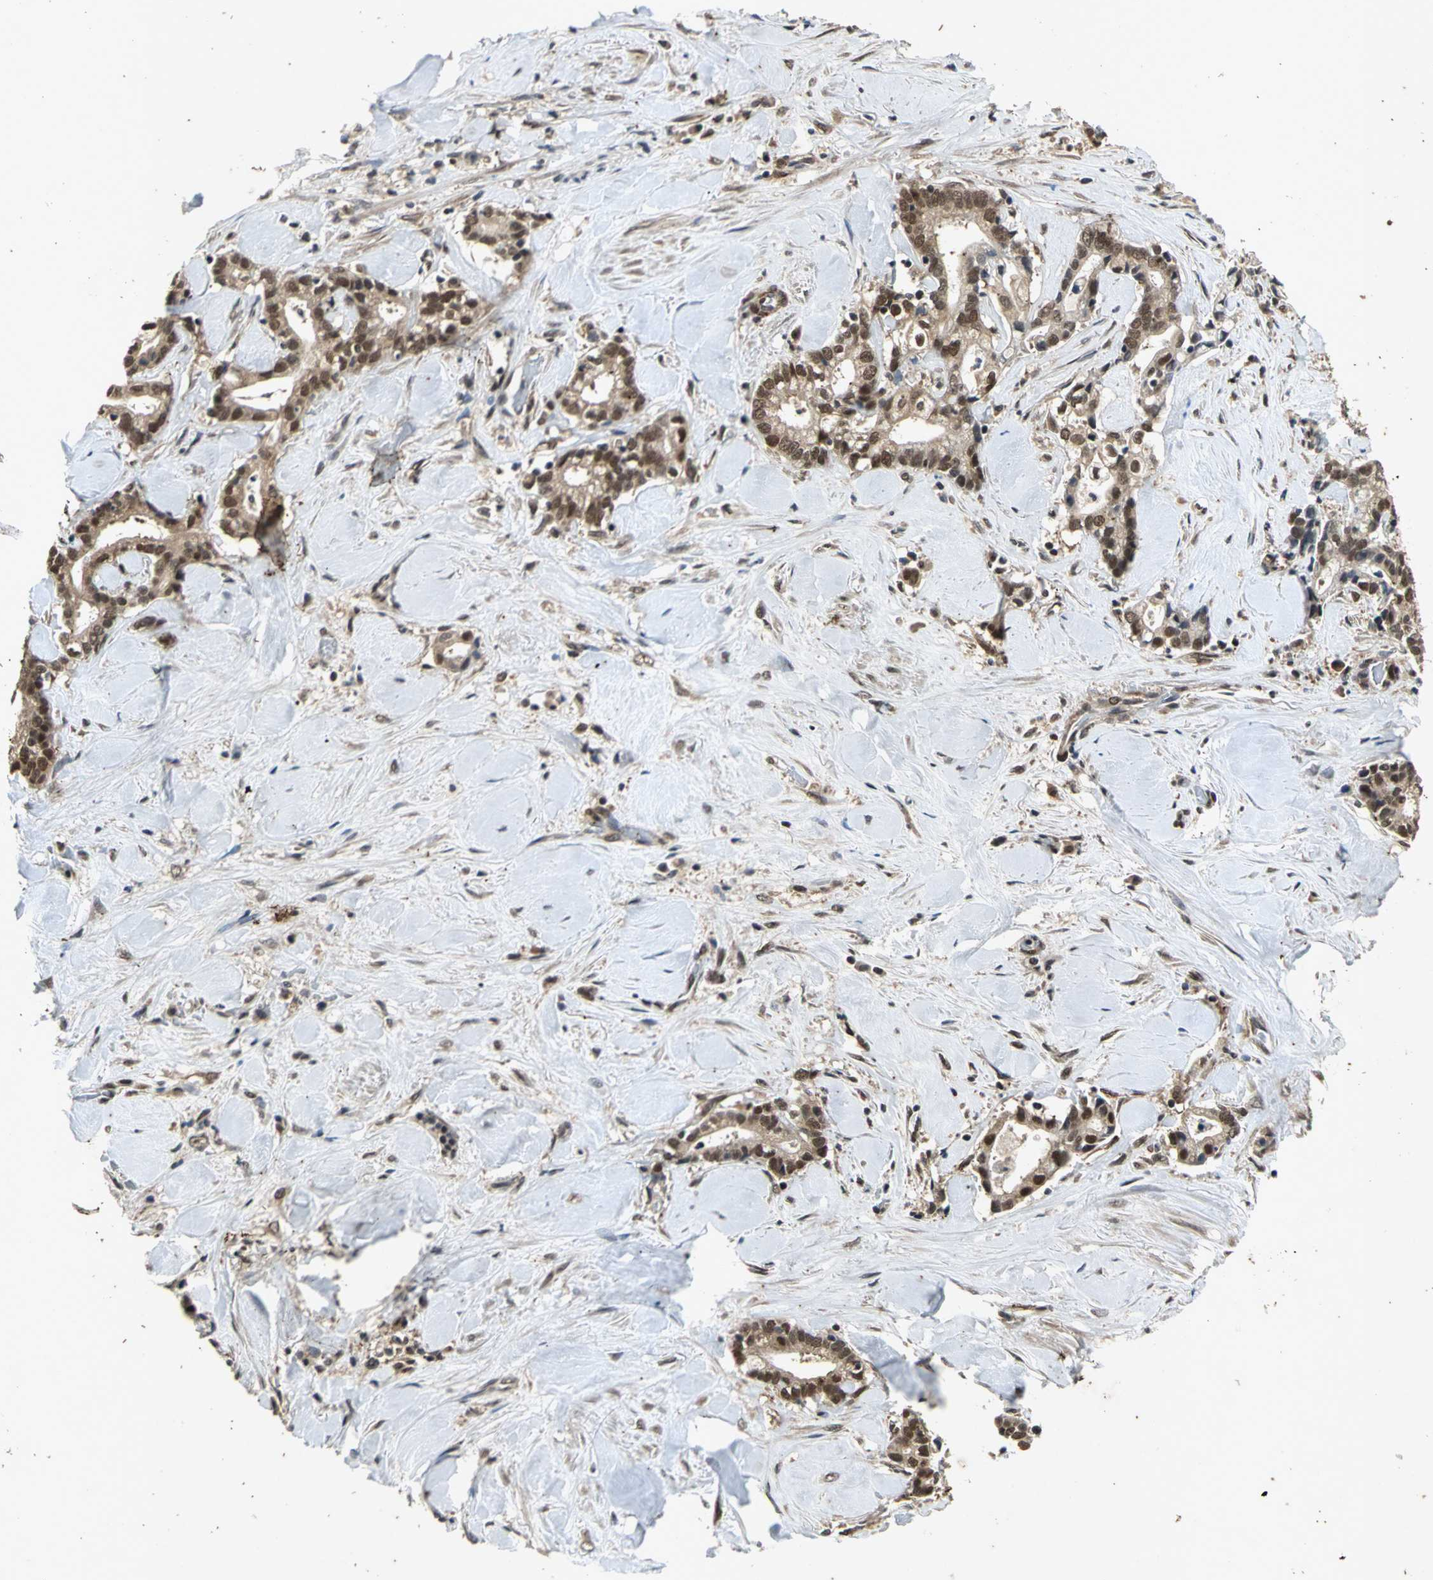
{"staining": {"intensity": "moderate", "quantity": "25%-75%", "location": "cytoplasmic/membranous,nuclear"}, "tissue": "liver cancer", "cell_type": "Tumor cells", "image_type": "cancer", "snomed": [{"axis": "morphology", "description": "Cholangiocarcinoma"}, {"axis": "topography", "description": "Liver"}], "caption": "Moderate cytoplasmic/membranous and nuclear positivity for a protein is identified in about 25%-75% of tumor cells of liver cholangiocarcinoma using immunohistochemistry.", "gene": "NOTCH3", "patient": {"sex": "male", "age": 57}}